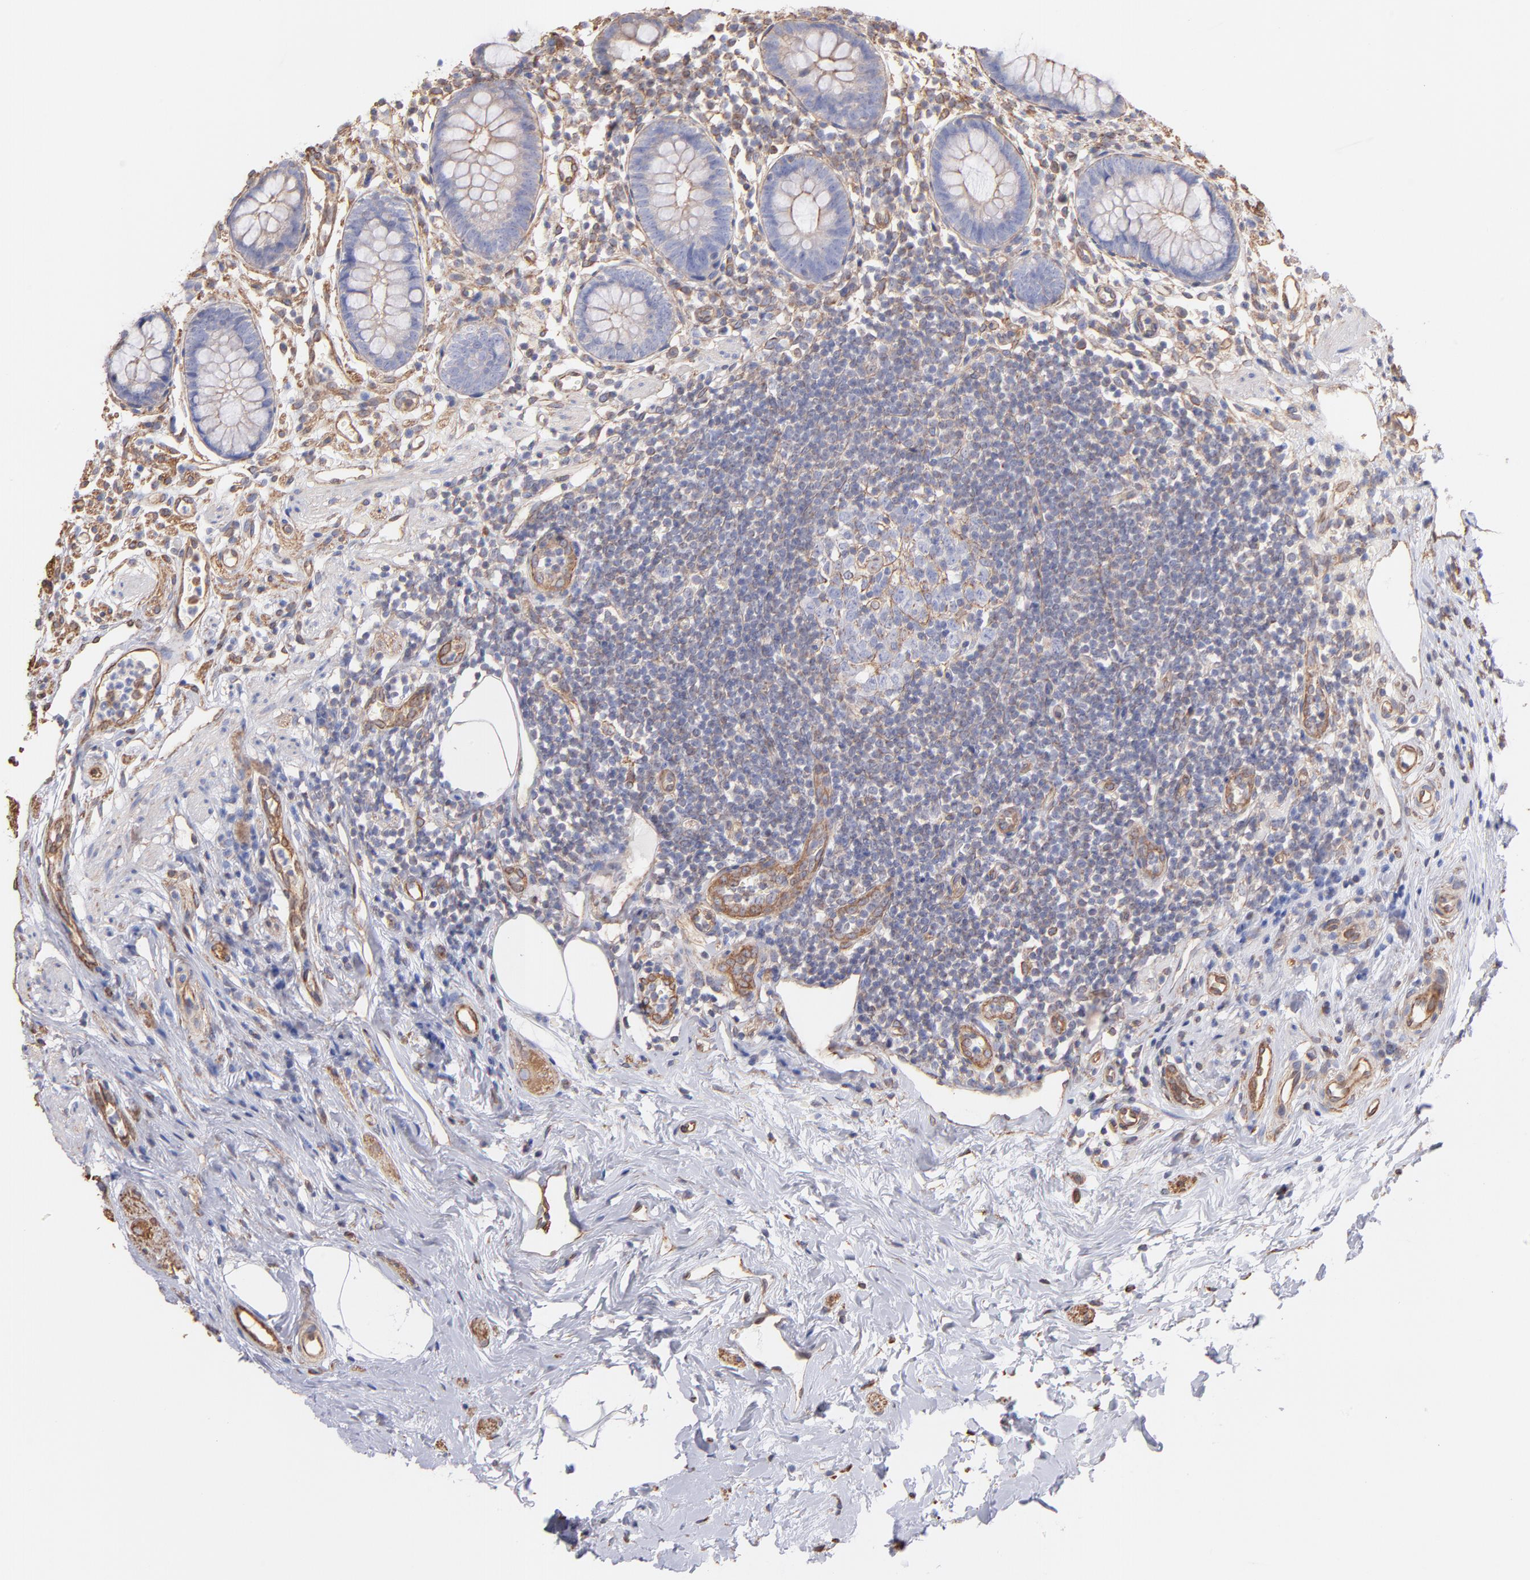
{"staining": {"intensity": "weak", "quantity": "25%-75%", "location": "cytoplasmic/membranous"}, "tissue": "appendix", "cell_type": "Glandular cells", "image_type": "normal", "snomed": [{"axis": "morphology", "description": "Normal tissue, NOS"}, {"axis": "topography", "description": "Appendix"}], "caption": "Immunohistochemistry histopathology image of normal human appendix stained for a protein (brown), which demonstrates low levels of weak cytoplasmic/membranous staining in about 25%-75% of glandular cells.", "gene": "PLEC", "patient": {"sex": "male", "age": 38}}